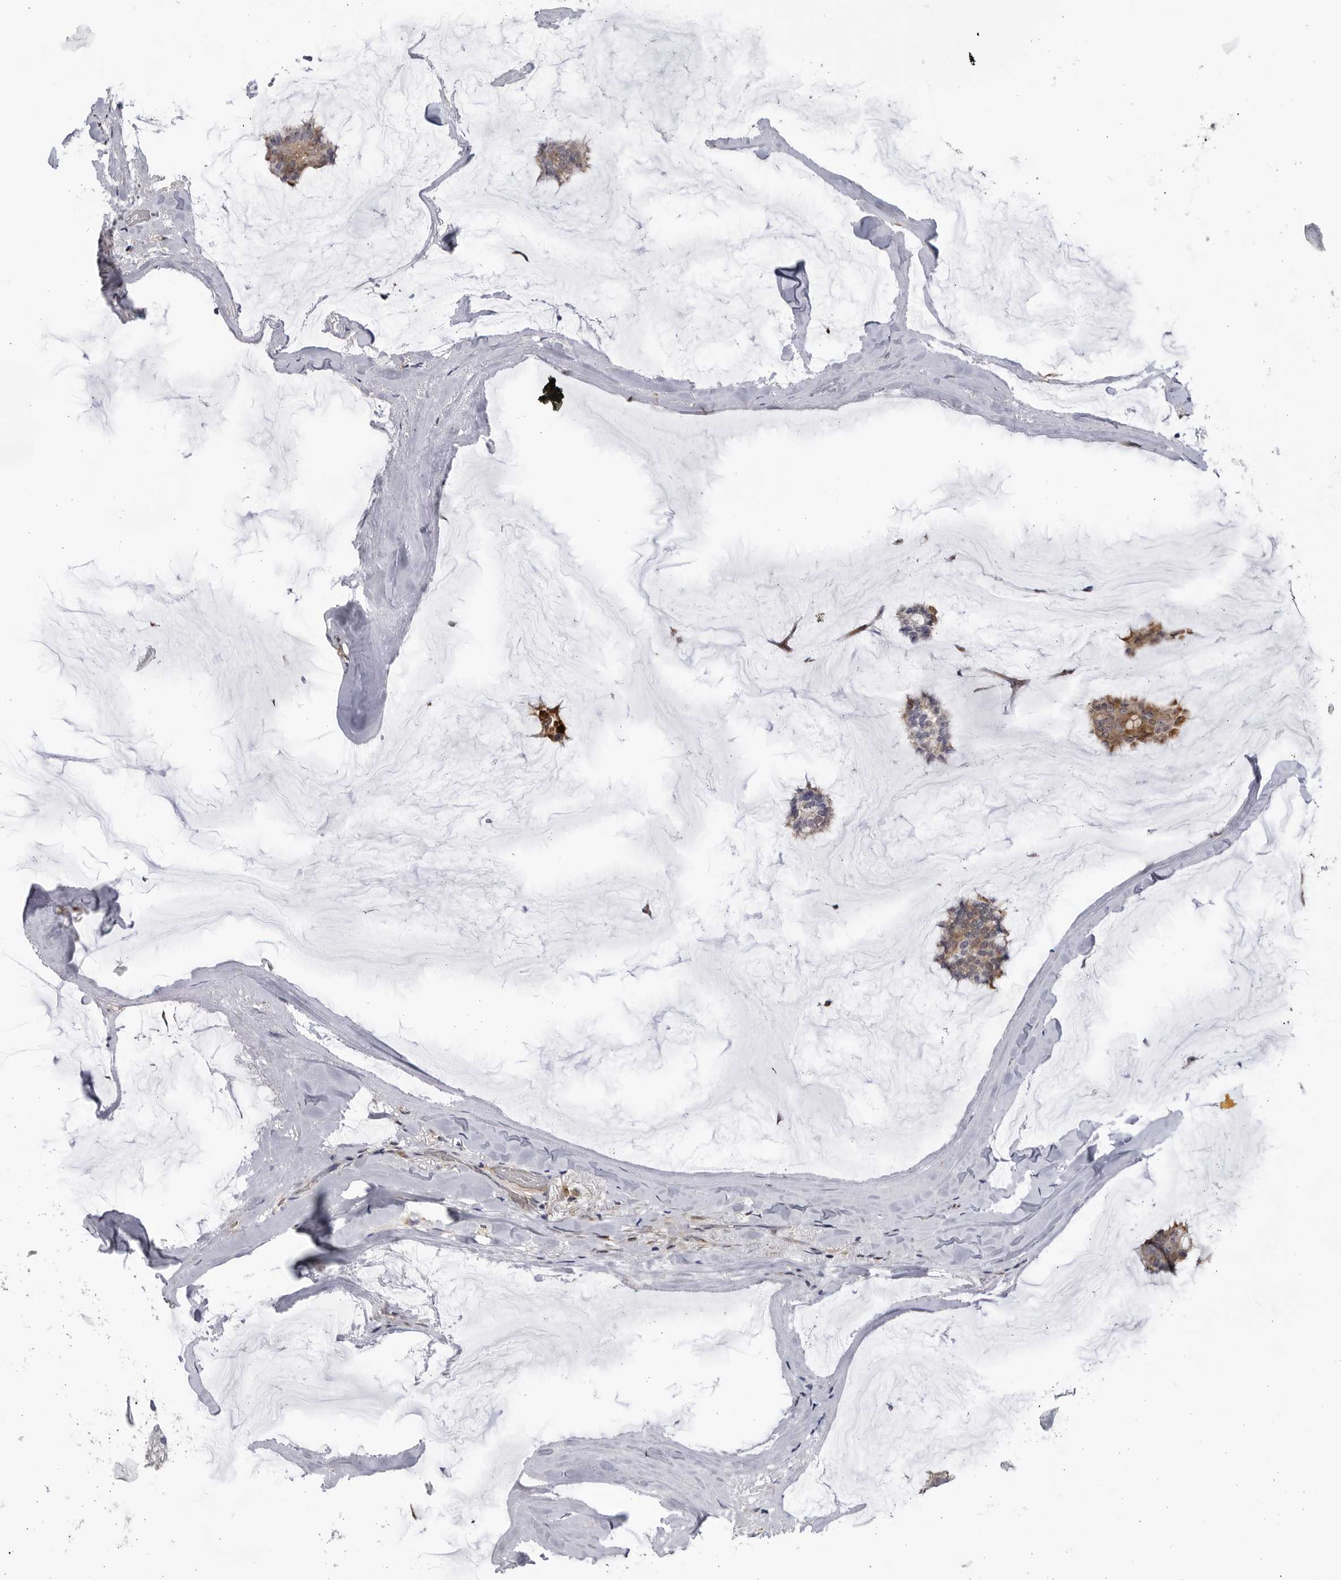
{"staining": {"intensity": "negative", "quantity": "none", "location": "none"}, "tissue": "breast cancer", "cell_type": "Tumor cells", "image_type": "cancer", "snomed": [{"axis": "morphology", "description": "Duct carcinoma"}, {"axis": "topography", "description": "Breast"}], "caption": "There is no significant positivity in tumor cells of breast intraductal carcinoma.", "gene": "BMP2K", "patient": {"sex": "female", "age": 93}}